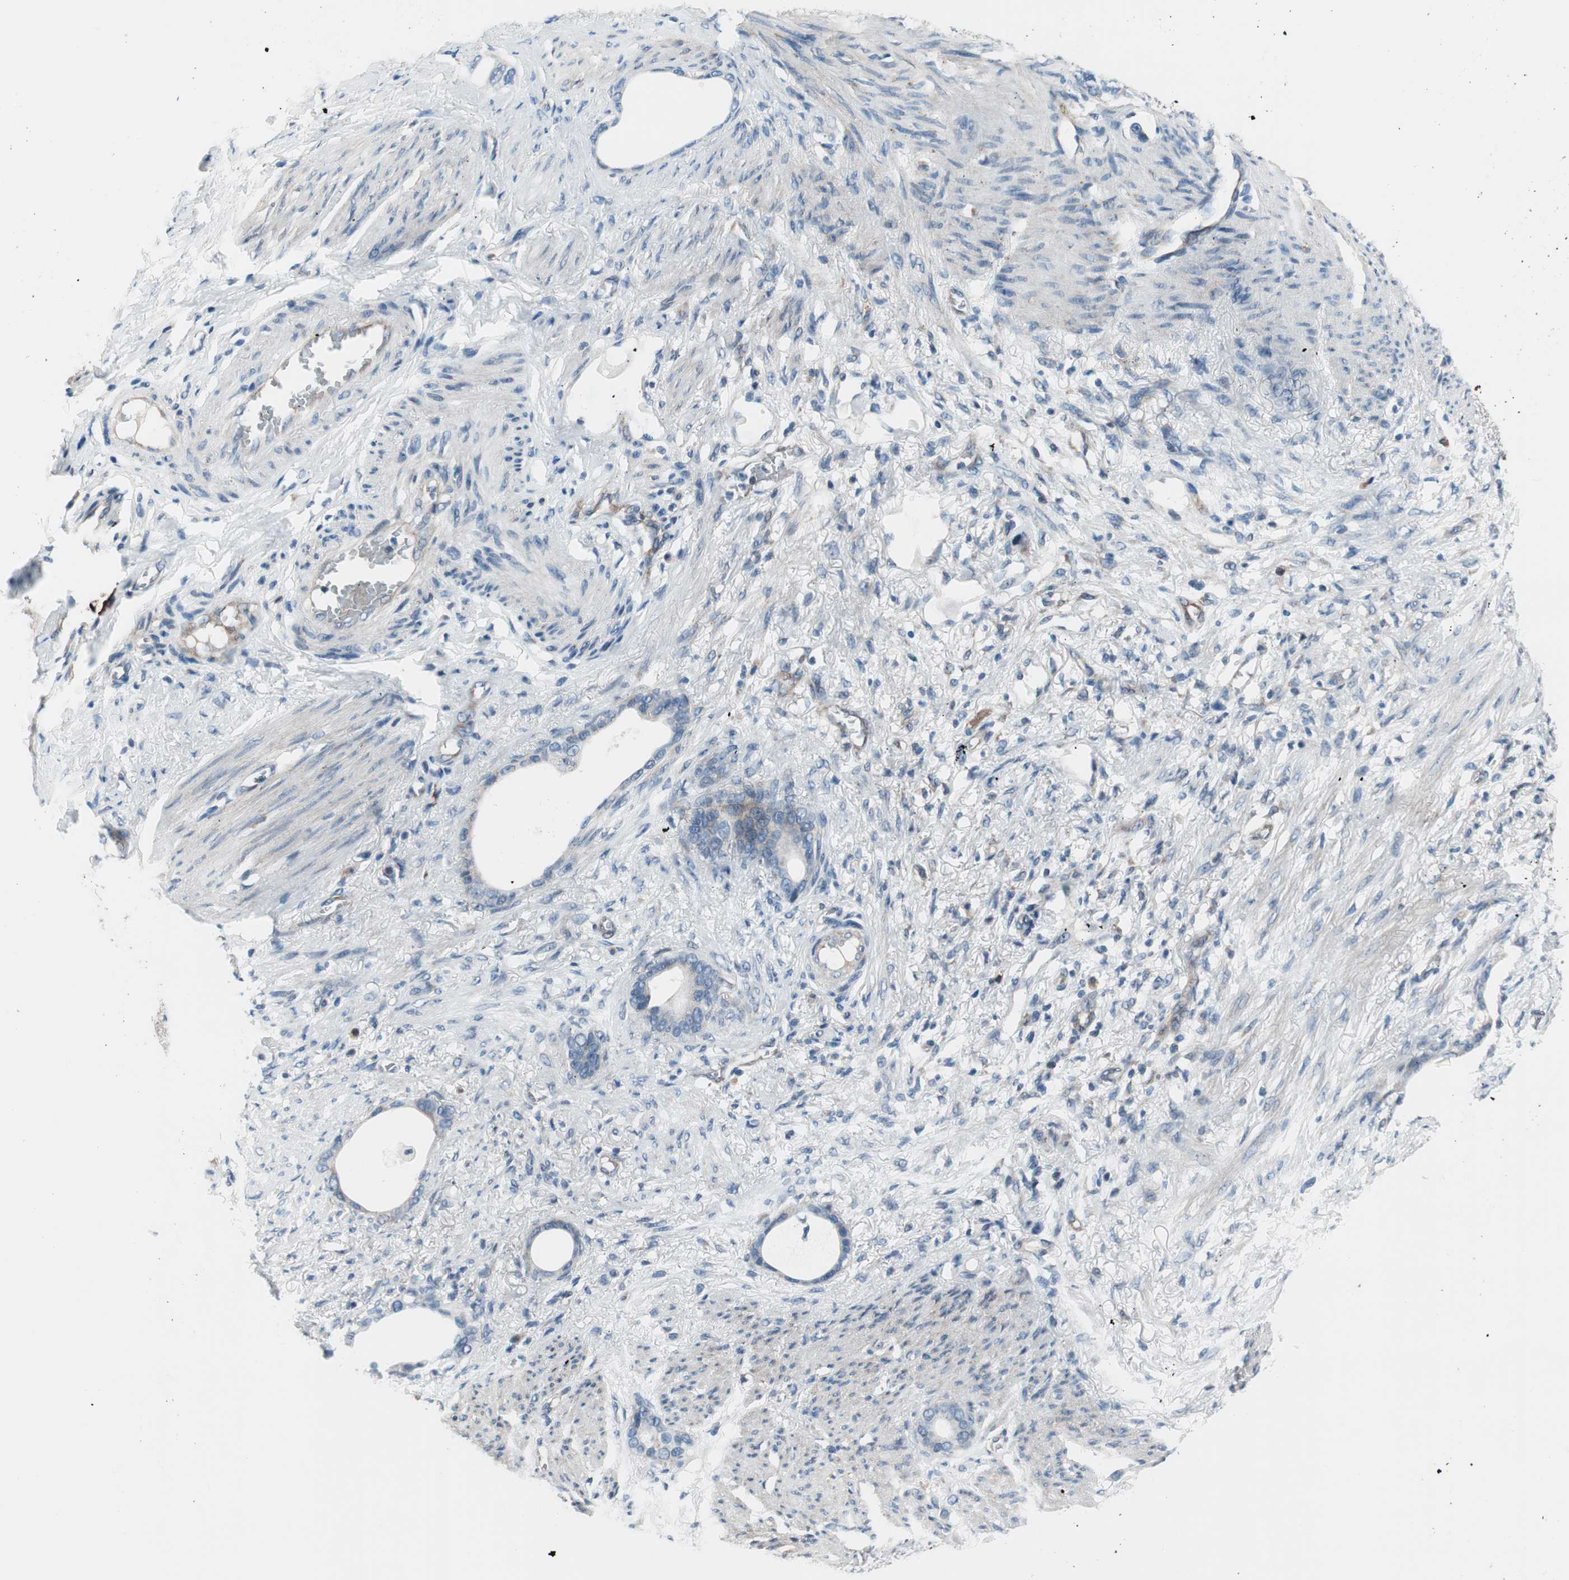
{"staining": {"intensity": "negative", "quantity": "none", "location": "none"}, "tissue": "stomach cancer", "cell_type": "Tumor cells", "image_type": "cancer", "snomed": [{"axis": "morphology", "description": "Adenocarcinoma, NOS"}, {"axis": "topography", "description": "Stomach"}], "caption": "This is an IHC histopathology image of adenocarcinoma (stomach). There is no positivity in tumor cells.", "gene": "PRDX2", "patient": {"sex": "female", "age": 75}}